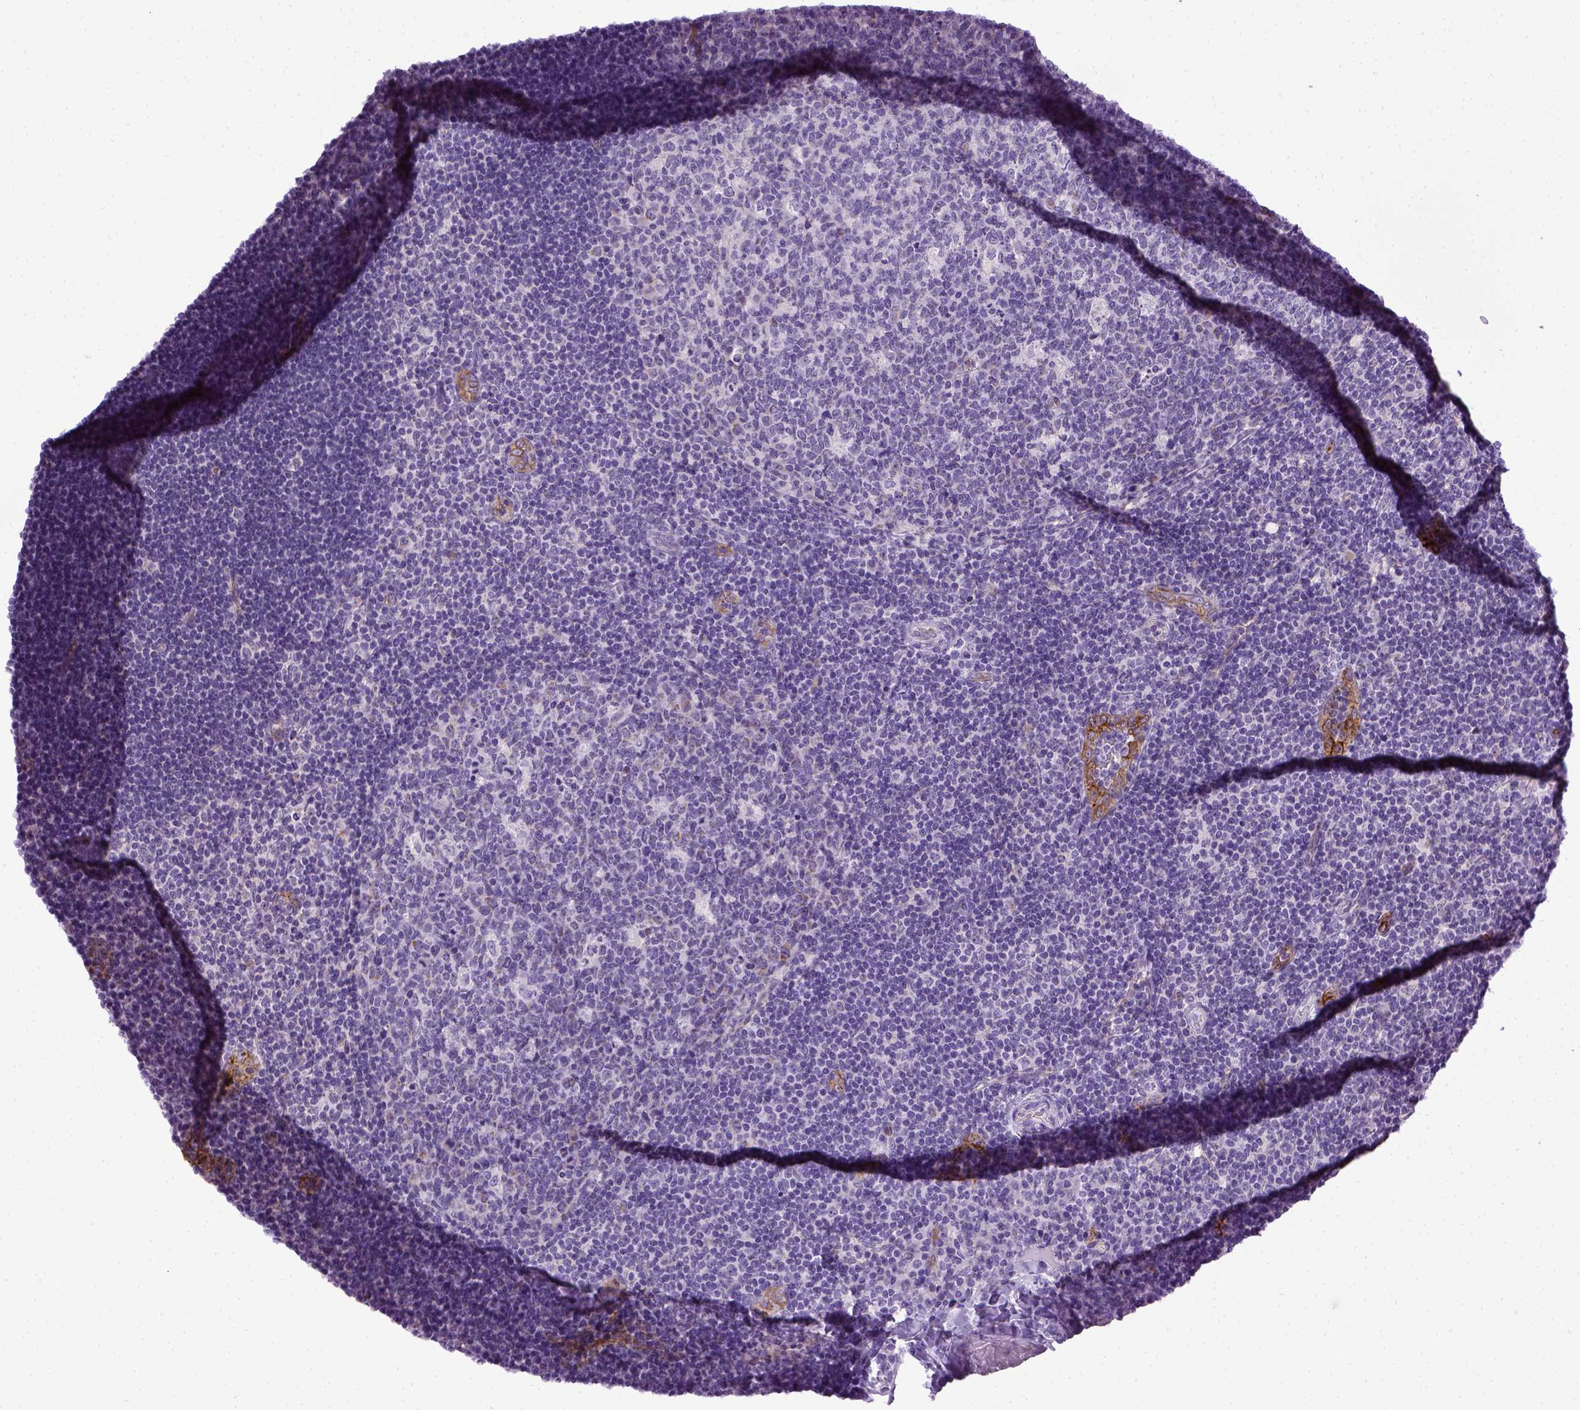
{"staining": {"intensity": "negative", "quantity": "none", "location": "none"}, "tissue": "tonsil", "cell_type": "Germinal center cells", "image_type": "normal", "snomed": [{"axis": "morphology", "description": "Normal tissue, NOS"}, {"axis": "topography", "description": "Tonsil"}], "caption": "Tonsil was stained to show a protein in brown. There is no significant positivity in germinal center cells. (Brightfield microscopy of DAB (3,3'-diaminobenzidine) IHC at high magnification).", "gene": "ENG", "patient": {"sex": "male", "age": 17}}